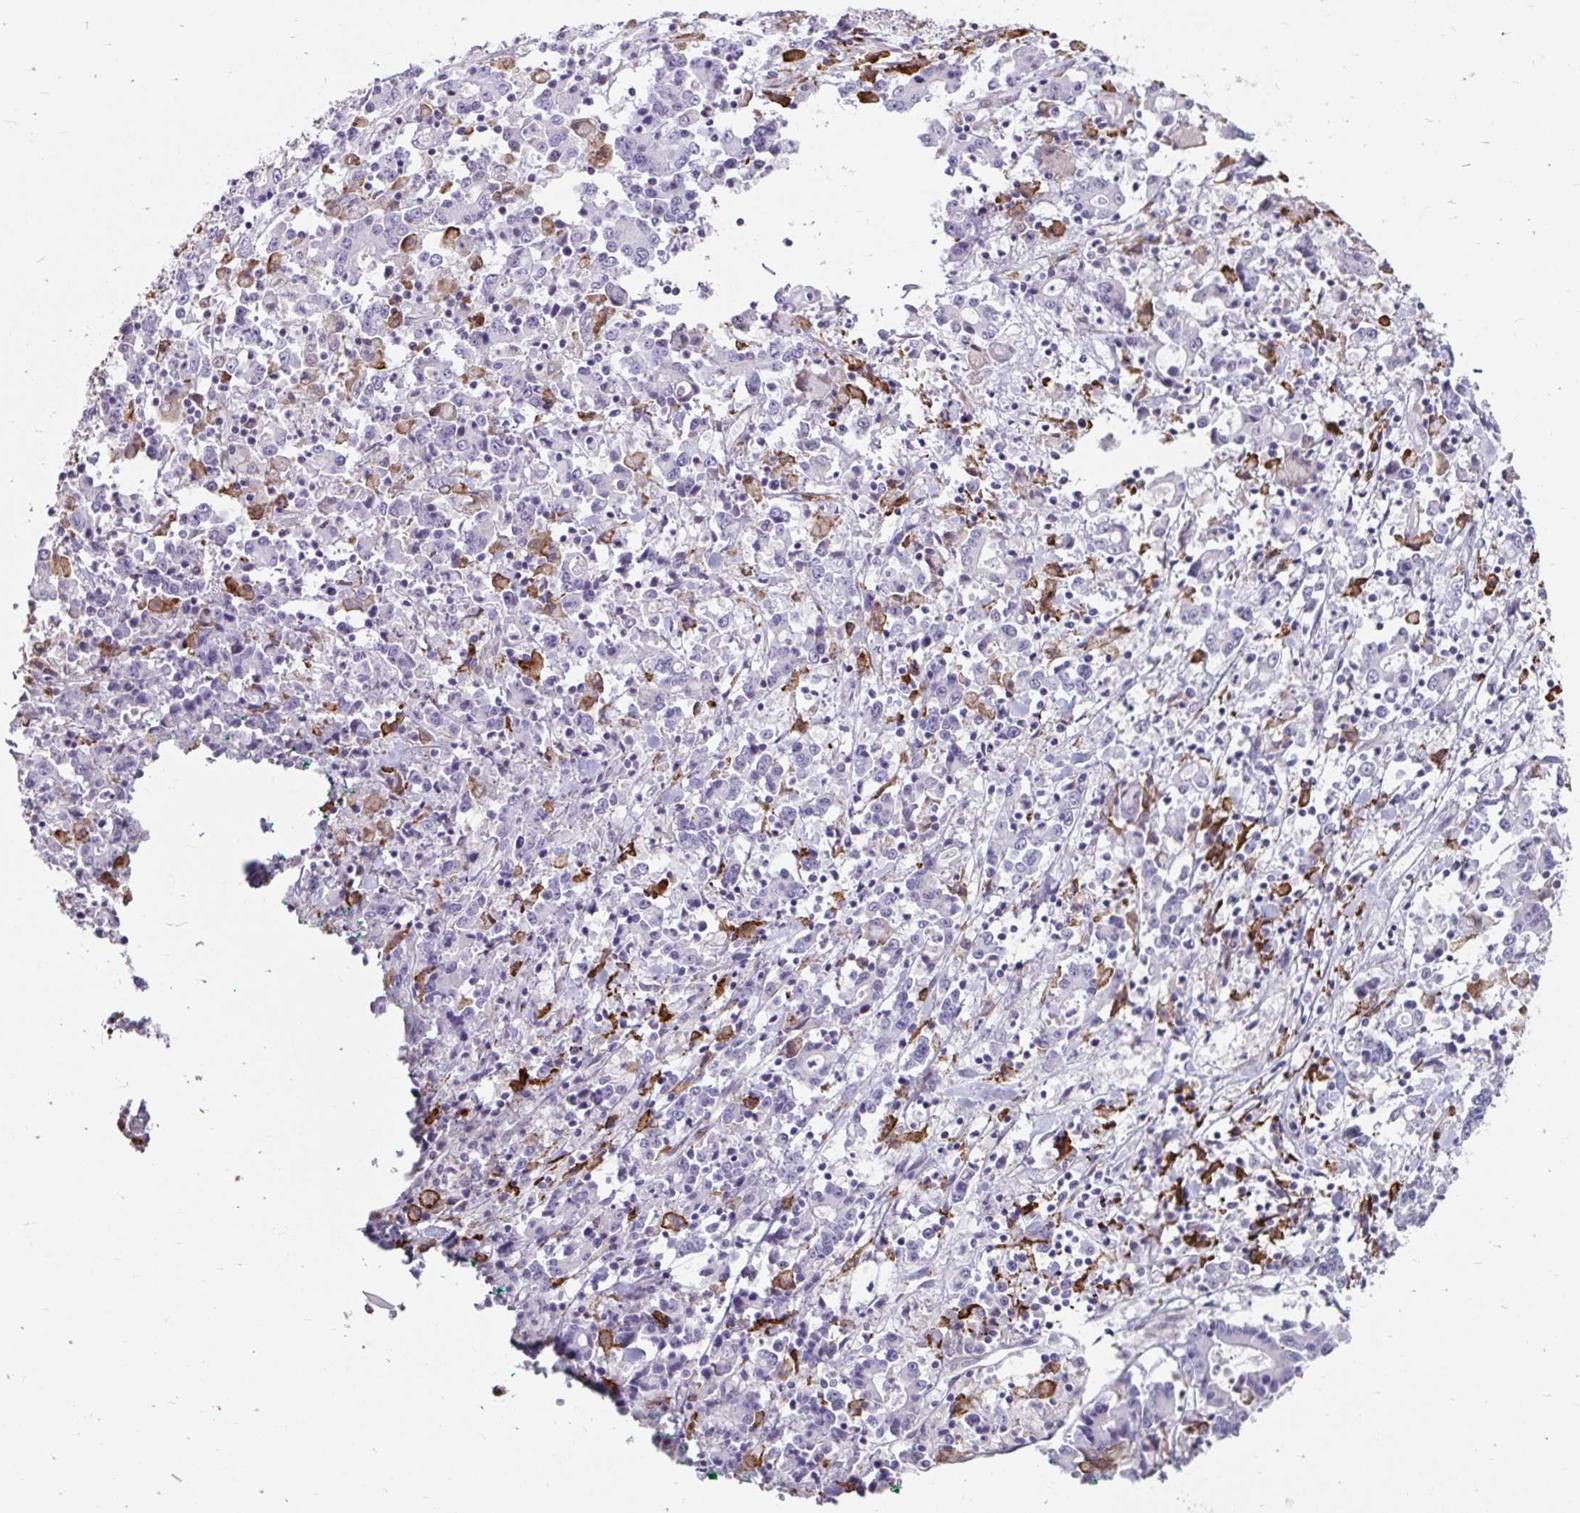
{"staining": {"intensity": "negative", "quantity": "none", "location": "none"}, "tissue": "stomach cancer", "cell_type": "Tumor cells", "image_type": "cancer", "snomed": [{"axis": "morphology", "description": "Adenocarcinoma, NOS"}, {"axis": "topography", "description": "Stomach, upper"}], "caption": "The IHC image has no significant expression in tumor cells of stomach cancer tissue.", "gene": "CD163", "patient": {"sex": "male", "age": 68}}